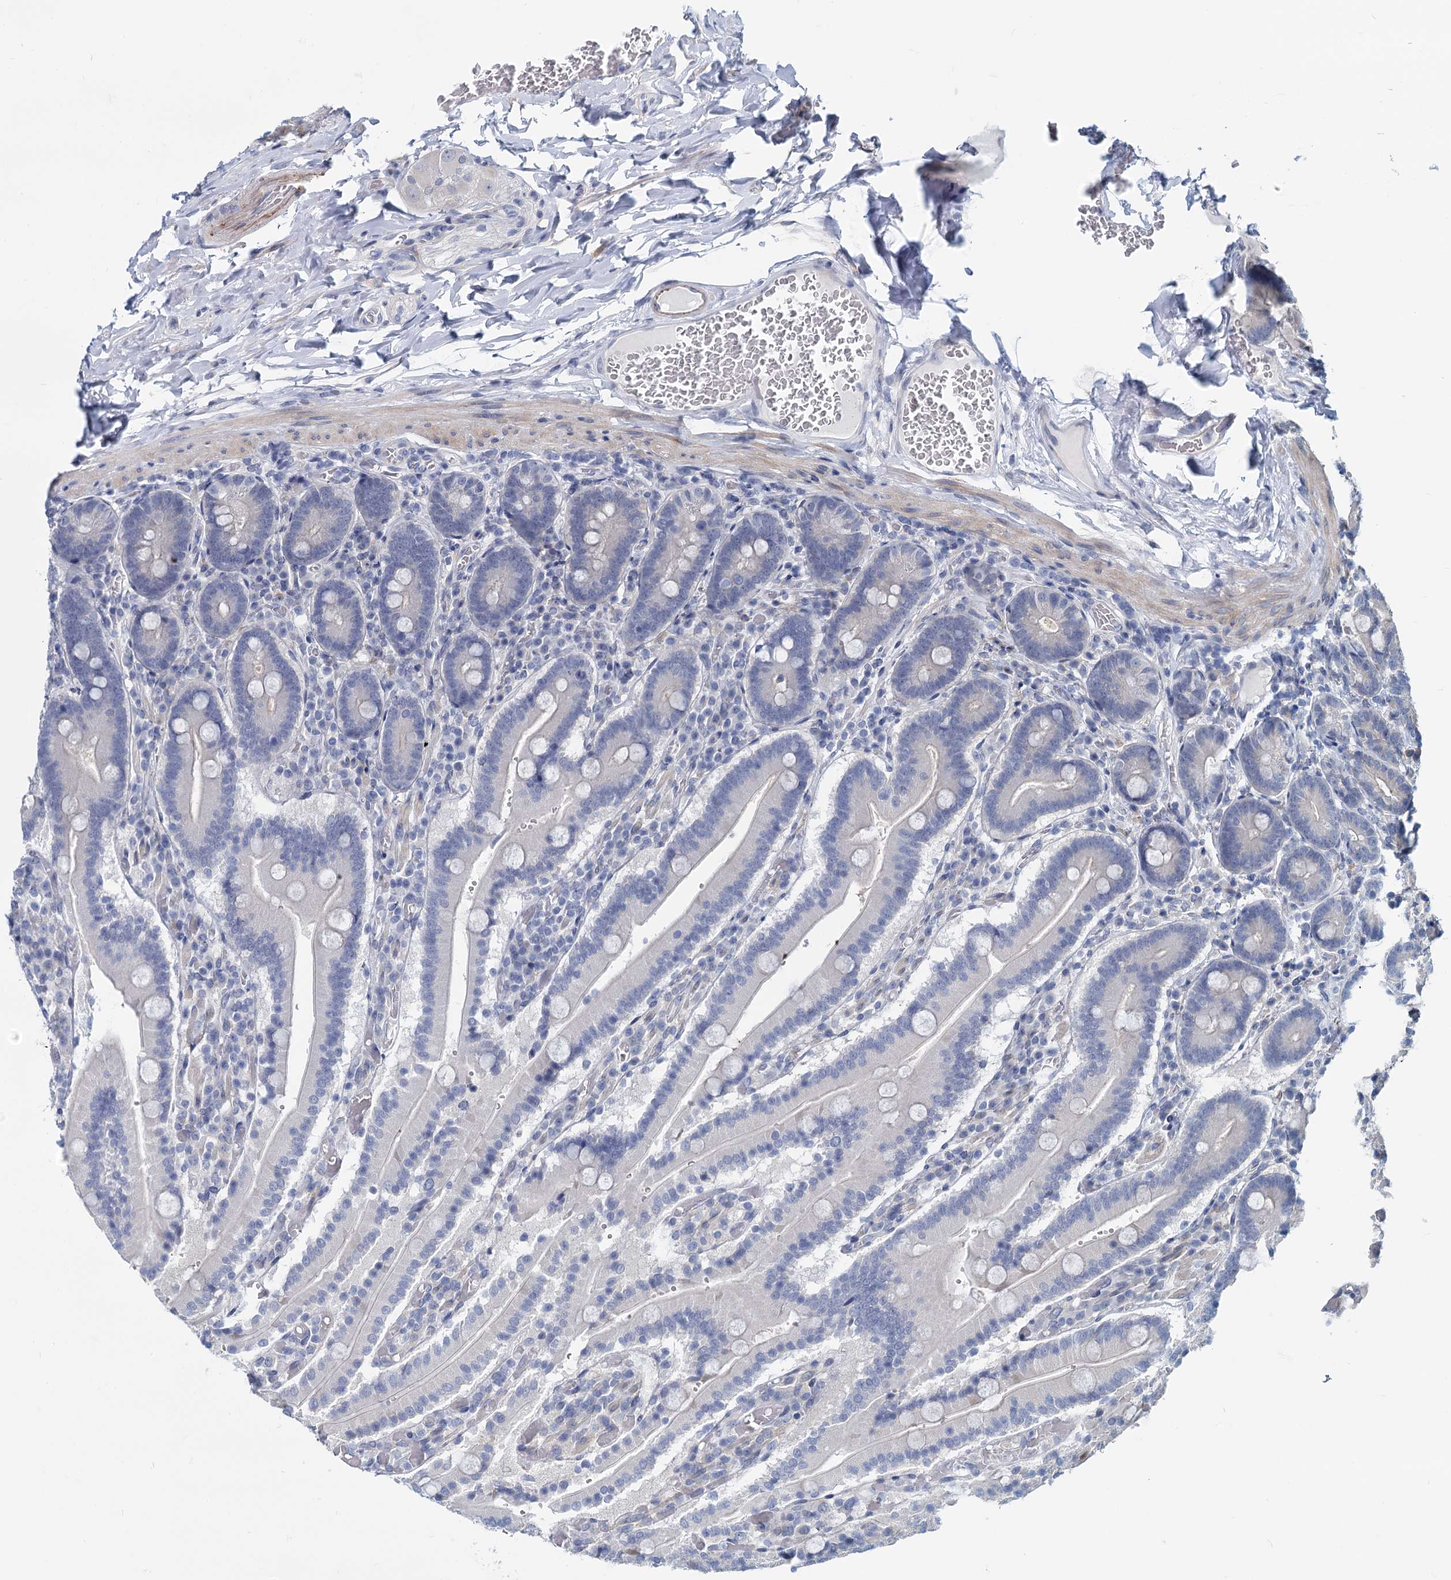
{"staining": {"intensity": "negative", "quantity": "none", "location": "none"}, "tissue": "duodenum", "cell_type": "Glandular cells", "image_type": "normal", "snomed": [{"axis": "morphology", "description": "Normal tissue, NOS"}, {"axis": "topography", "description": "Duodenum"}], "caption": "Immunohistochemistry photomicrograph of benign duodenum: human duodenum stained with DAB shows no significant protein positivity in glandular cells.", "gene": "GSTM3", "patient": {"sex": "female", "age": 62}}